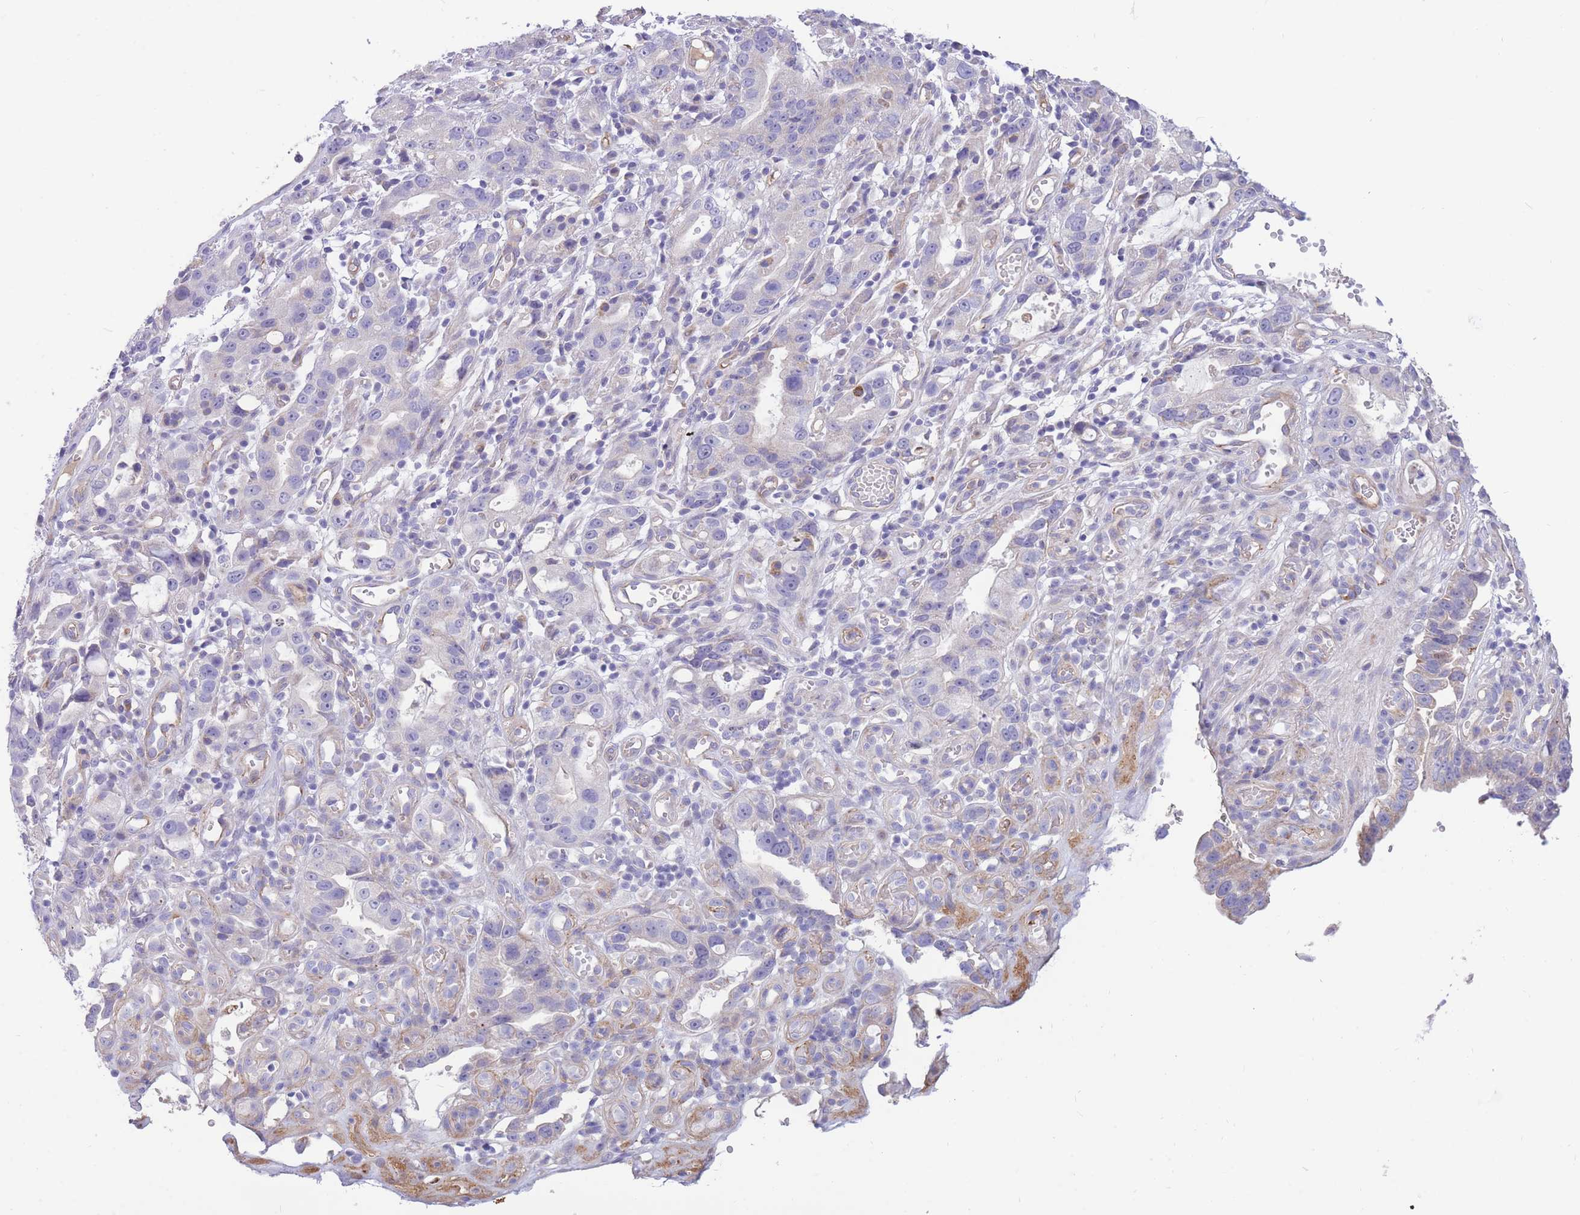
{"staining": {"intensity": "negative", "quantity": "none", "location": "none"}, "tissue": "stomach cancer", "cell_type": "Tumor cells", "image_type": "cancer", "snomed": [{"axis": "morphology", "description": "Adenocarcinoma, NOS"}, {"axis": "topography", "description": "Stomach"}], "caption": "Human stomach adenocarcinoma stained for a protein using immunohistochemistry (IHC) displays no positivity in tumor cells.", "gene": "SULT1A1", "patient": {"sex": "male", "age": 55}}